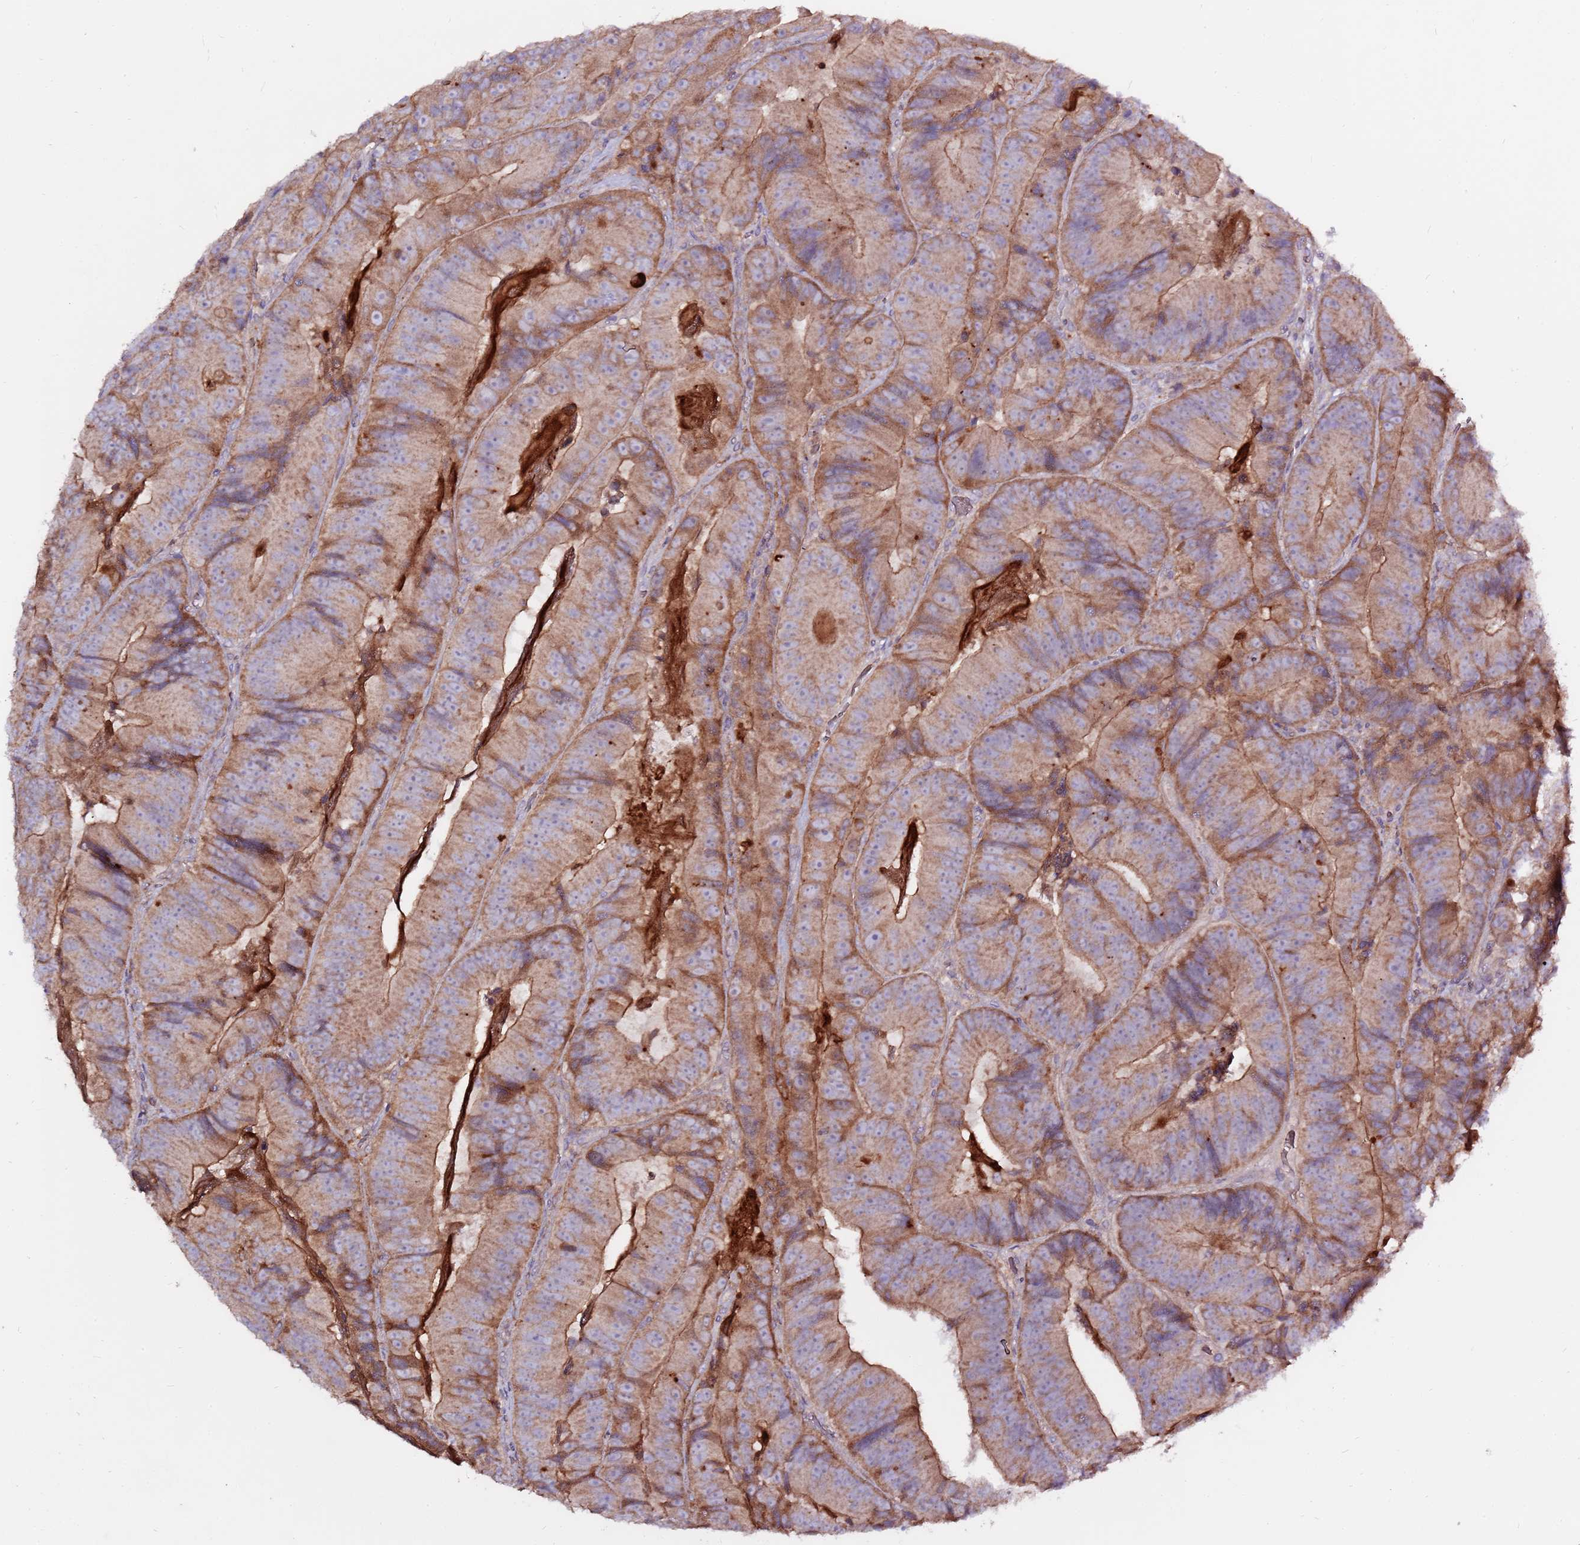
{"staining": {"intensity": "moderate", "quantity": ">75%", "location": "cytoplasmic/membranous"}, "tissue": "colorectal cancer", "cell_type": "Tumor cells", "image_type": "cancer", "snomed": [{"axis": "morphology", "description": "Adenocarcinoma, NOS"}, {"axis": "topography", "description": "Colon"}], "caption": "Protein expression analysis of colorectal adenocarcinoma shows moderate cytoplasmic/membranous positivity in approximately >75% of tumor cells. Using DAB (brown) and hematoxylin (blue) stains, captured at high magnification using brightfield microscopy.", "gene": "EVA1B", "patient": {"sex": "female", "age": 86}}